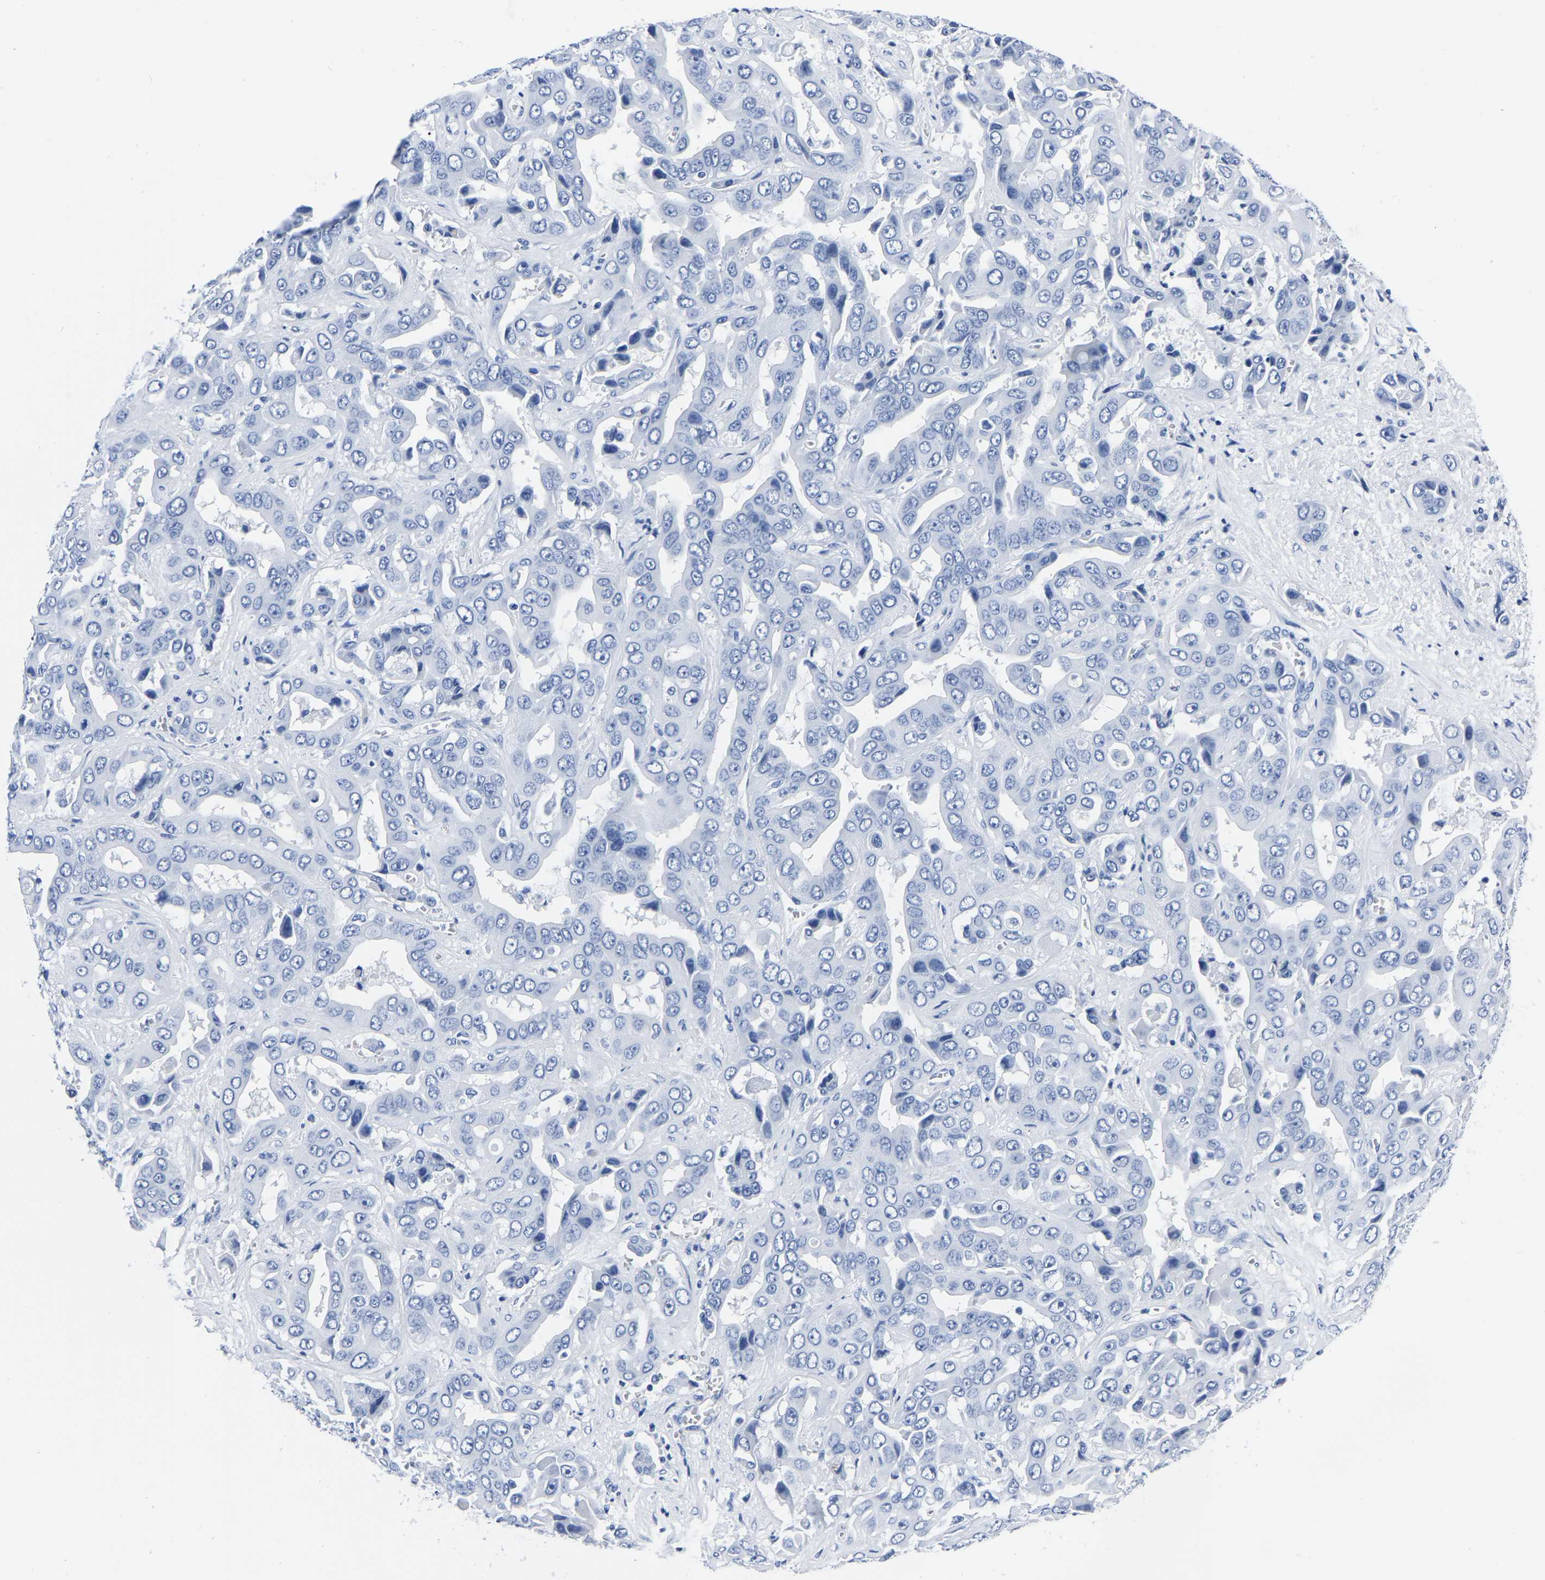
{"staining": {"intensity": "negative", "quantity": "none", "location": "none"}, "tissue": "liver cancer", "cell_type": "Tumor cells", "image_type": "cancer", "snomed": [{"axis": "morphology", "description": "Cholangiocarcinoma"}, {"axis": "topography", "description": "Liver"}], "caption": "DAB (3,3'-diaminobenzidine) immunohistochemical staining of human liver cancer shows no significant positivity in tumor cells.", "gene": "IMPG2", "patient": {"sex": "female", "age": 52}}